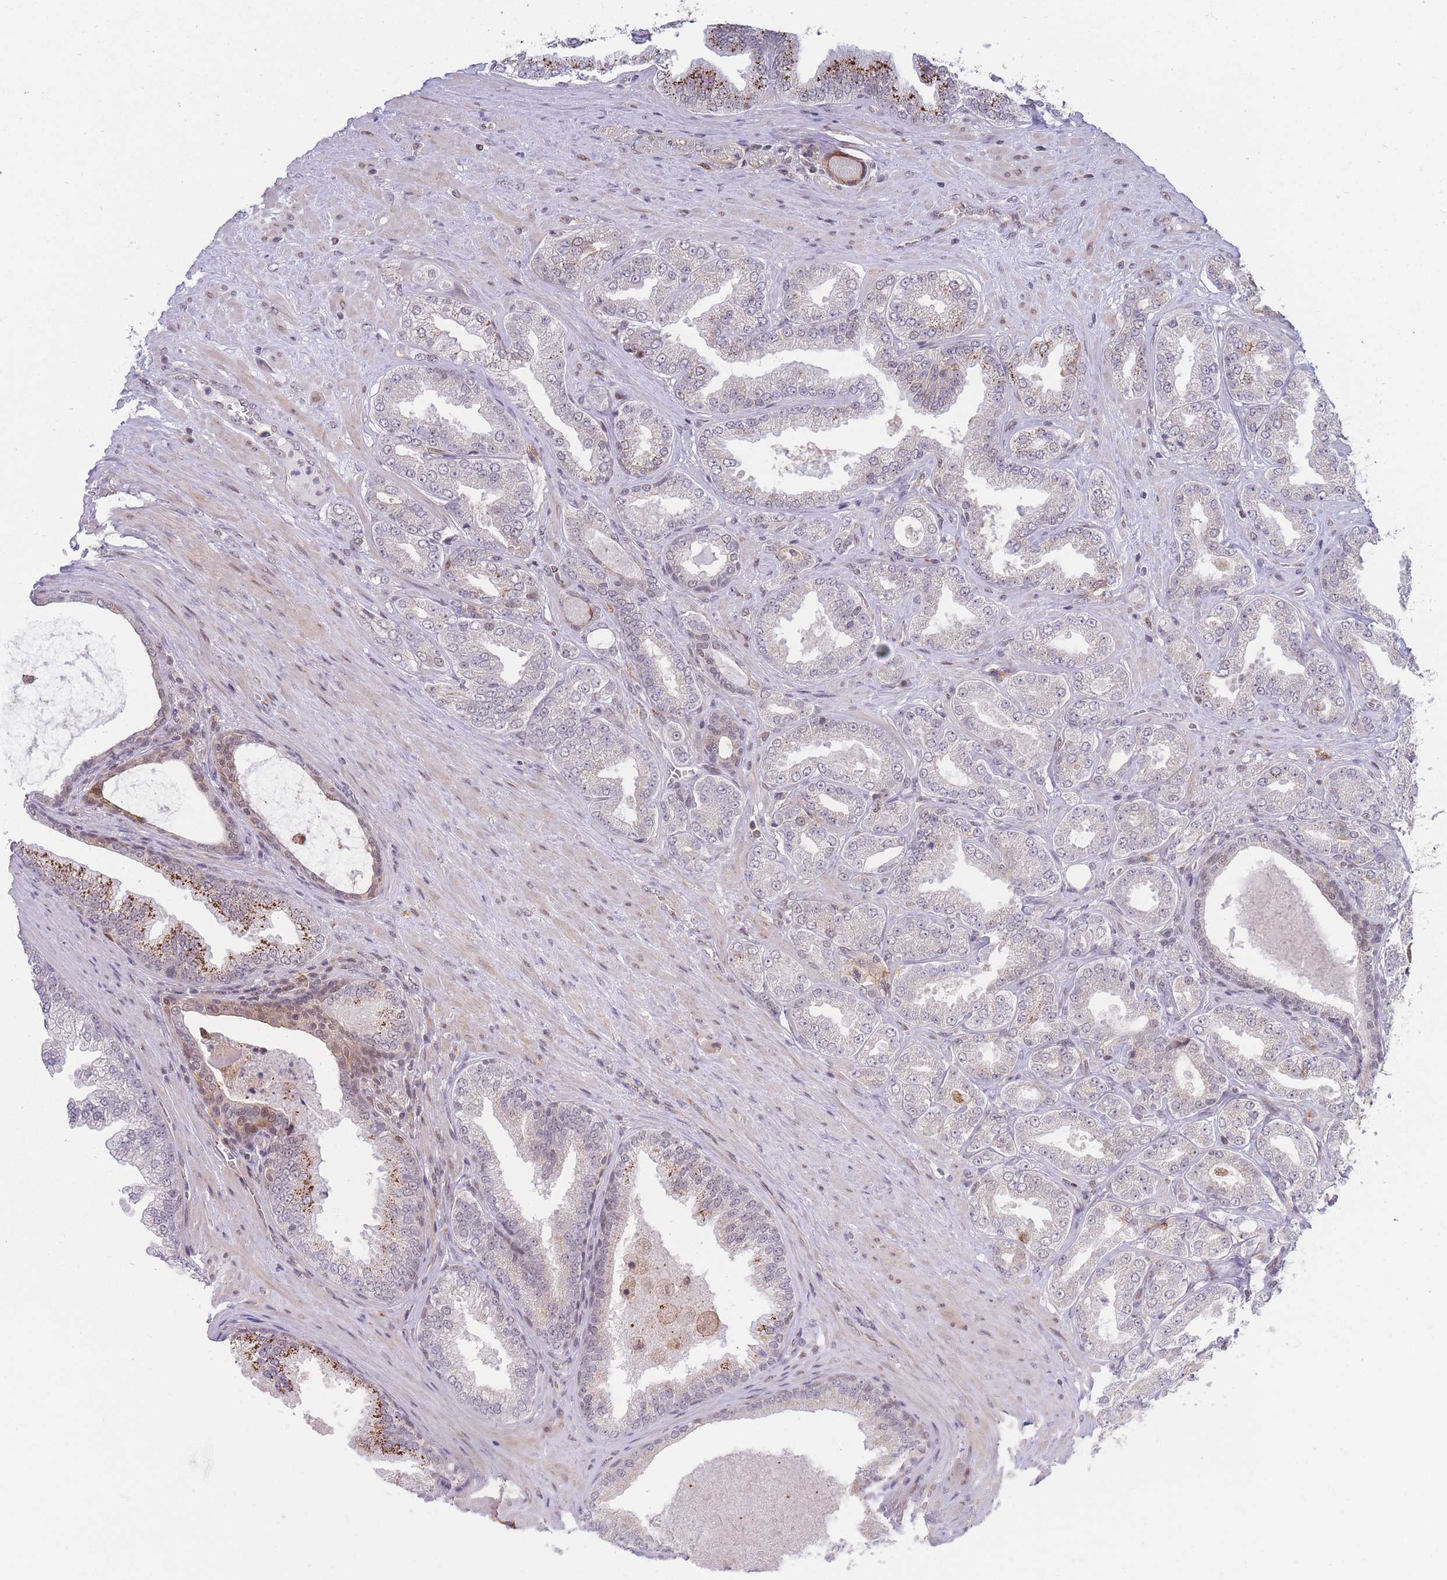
{"staining": {"intensity": "strong", "quantity": "<25%", "location": "cytoplasmic/membranous,nuclear"}, "tissue": "prostate cancer", "cell_type": "Tumor cells", "image_type": "cancer", "snomed": [{"axis": "morphology", "description": "Adenocarcinoma, Low grade"}, {"axis": "topography", "description": "Prostate"}], "caption": "A brown stain shows strong cytoplasmic/membranous and nuclear staining of a protein in human prostate cancer tumor cells.", "gene": "BOD1L1", "patient": {"sex": "male", "age": 63}}